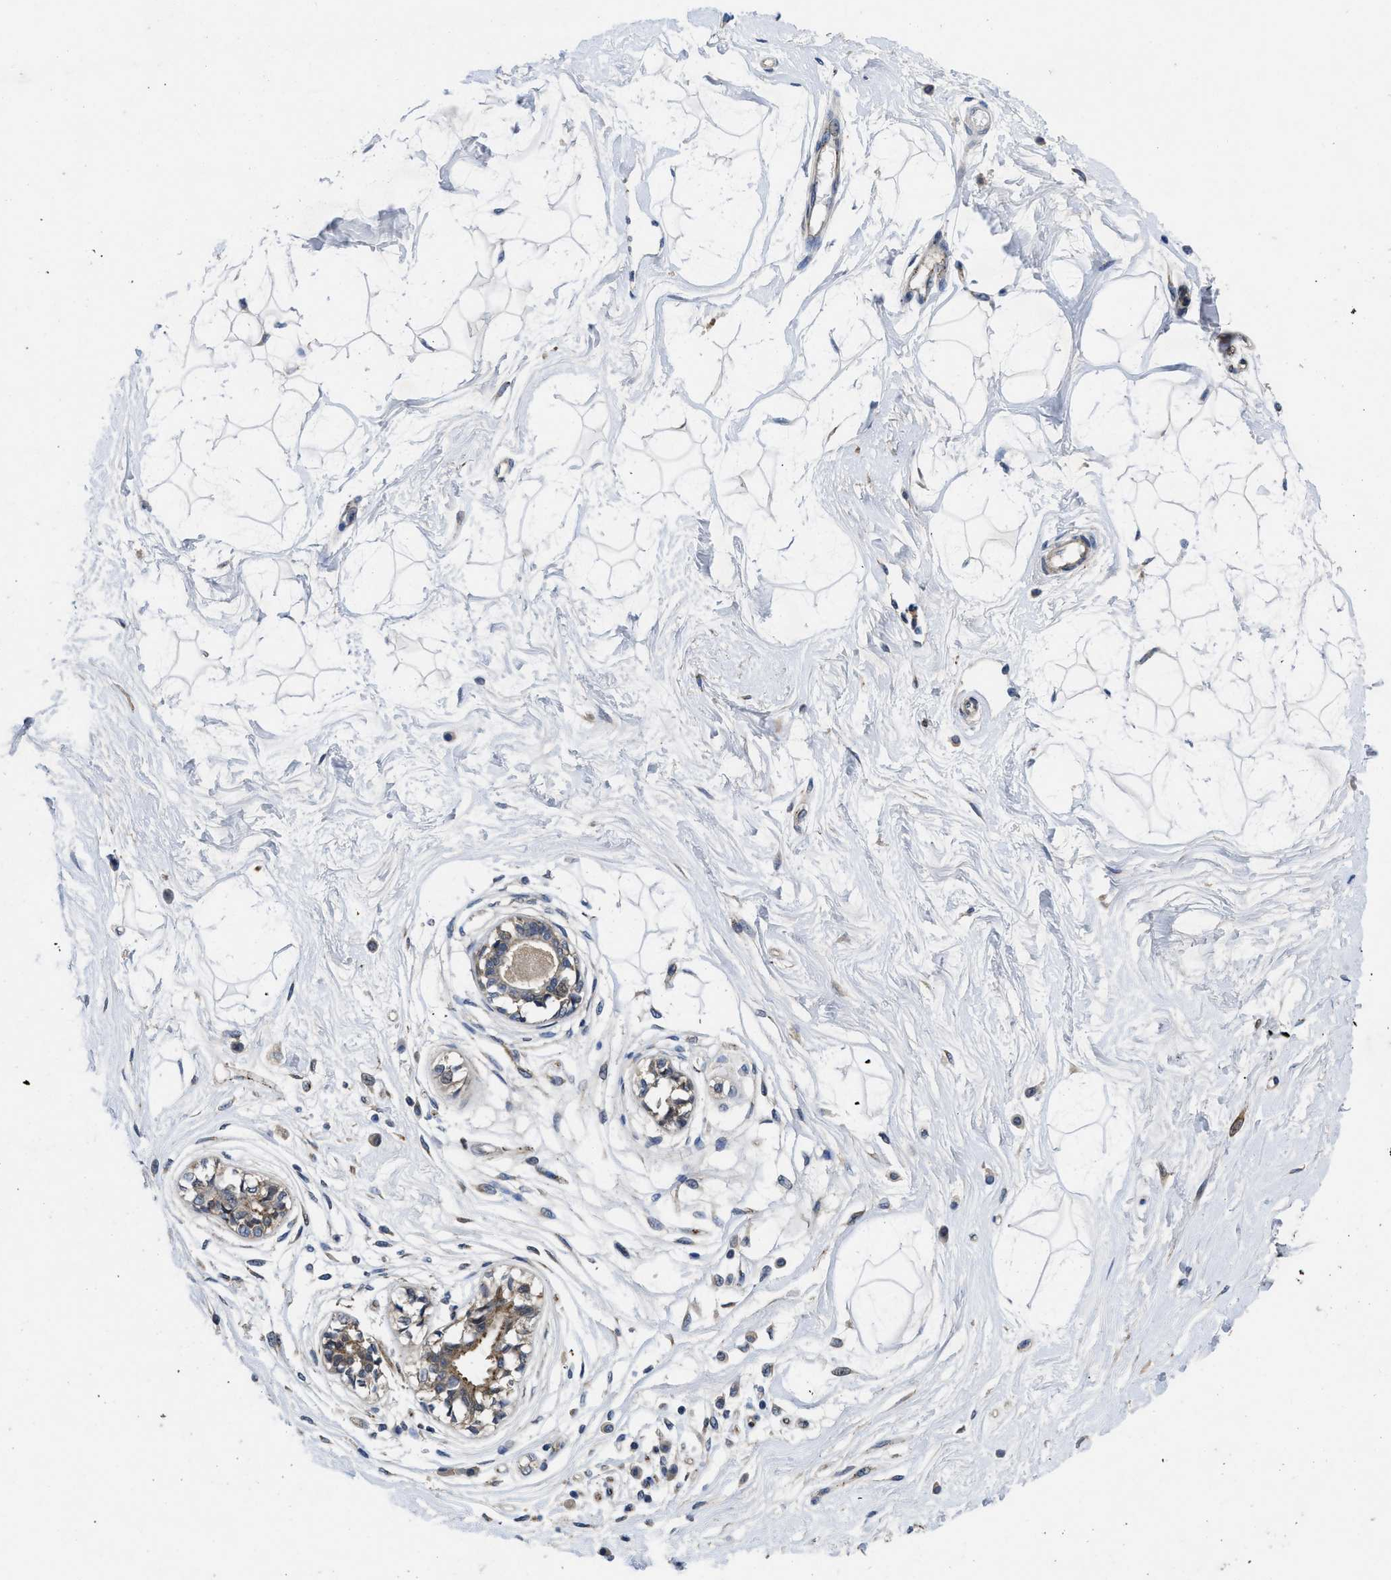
{"staining": {"intensity": "negative", "quantity": "none", "location": "none"}, "tissue": "breast", "cell_type": "Adipocytes", "image_type": "normal", "snomed": [{"axis": "morphology", "description": "Normal tissue, NOS"}, {"axis": "topography", "description": "Breast"}], "caption": "Human breast stained for a protein using IHC shows no positivity in adipocytes.", "gene": "PKD2", "patient": {"sex": "female", "age": 45}}